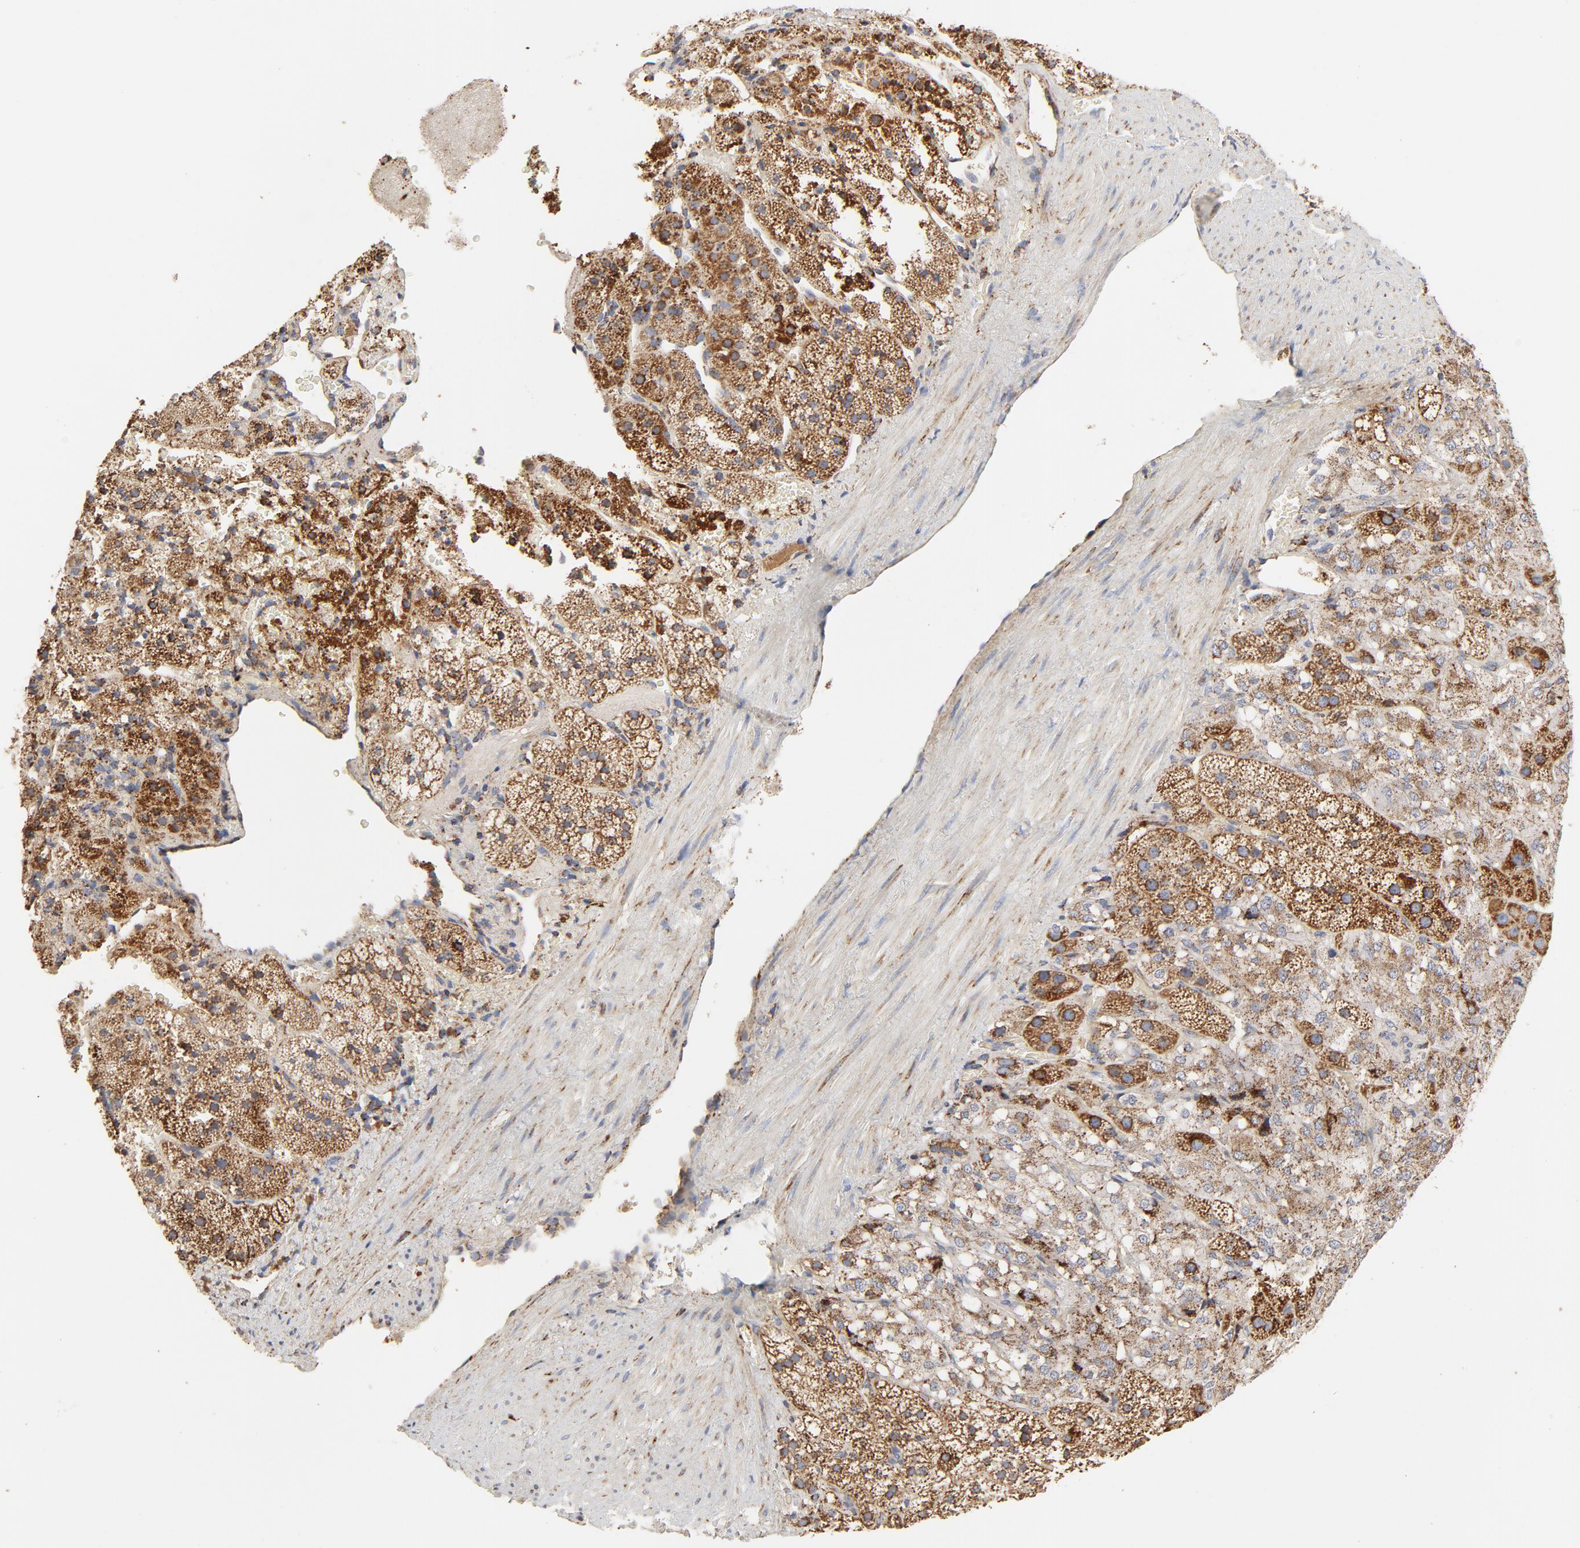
{"staining": {"intensity": "strong", "quantity": ">75%", "location": "cytoplasmic/membranous"}, "tissue": "adrenal gland", "cell_type": "Glandular cells", "image_type": "normal", "snomed": [{"axis": "morphology", "description": "Normal tissue, NOS"}, {"axis": "topography", "description": "Adrenal gland"}], "caption": "Immunohistochemistry (IHC) micrograph of unremarkable human adrenal gland stained for a protein (brown), which exhibits high levels of strong cytoplasmic/membranous expression in about >75% of glandular cells.", "gene": "PCNX4", "patient": {"sex": "female", "age": 44}}